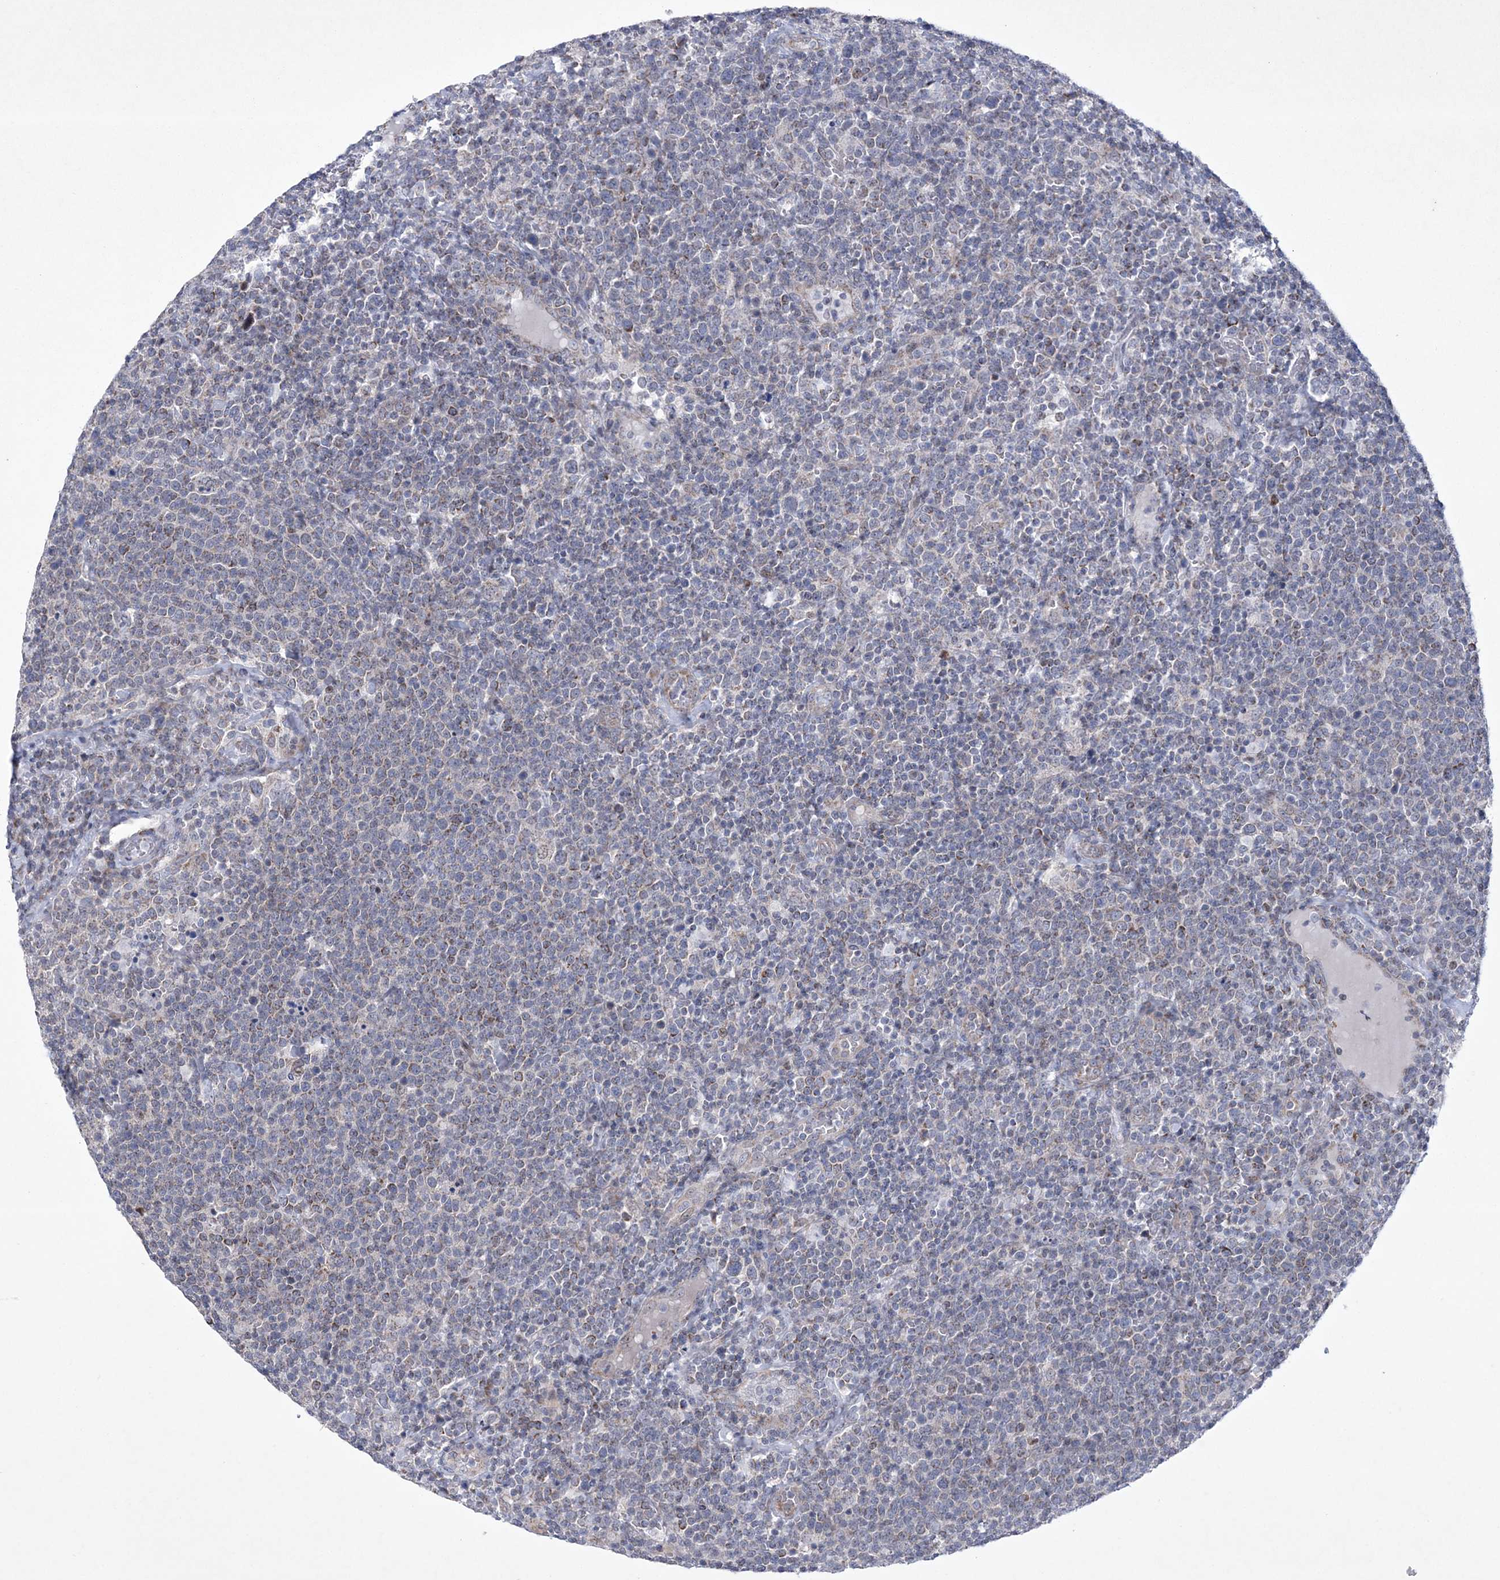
{"staining": {"intensity": "moderate", "quantity": "<25%", "location": "cytoplasmic/membranous"}, "tissue": "lymphoma", "cell_type": "Tumor cells", "image_type": "cancer", "snomed": [{"axis": "morphology", "description": "Malignant lymphoma, non-Hodgkin's type, High grade"}, {"axis": "topography", "description": "Lymph node"}], "caption": "Lymphoma was stained to show a protein in brown. There is low levels of moderate cytoplasmic/membranous staining in approximately <25% of tumor cells.", "gene": "CES4A", "patient": {"sex": "male", "age": 61}}